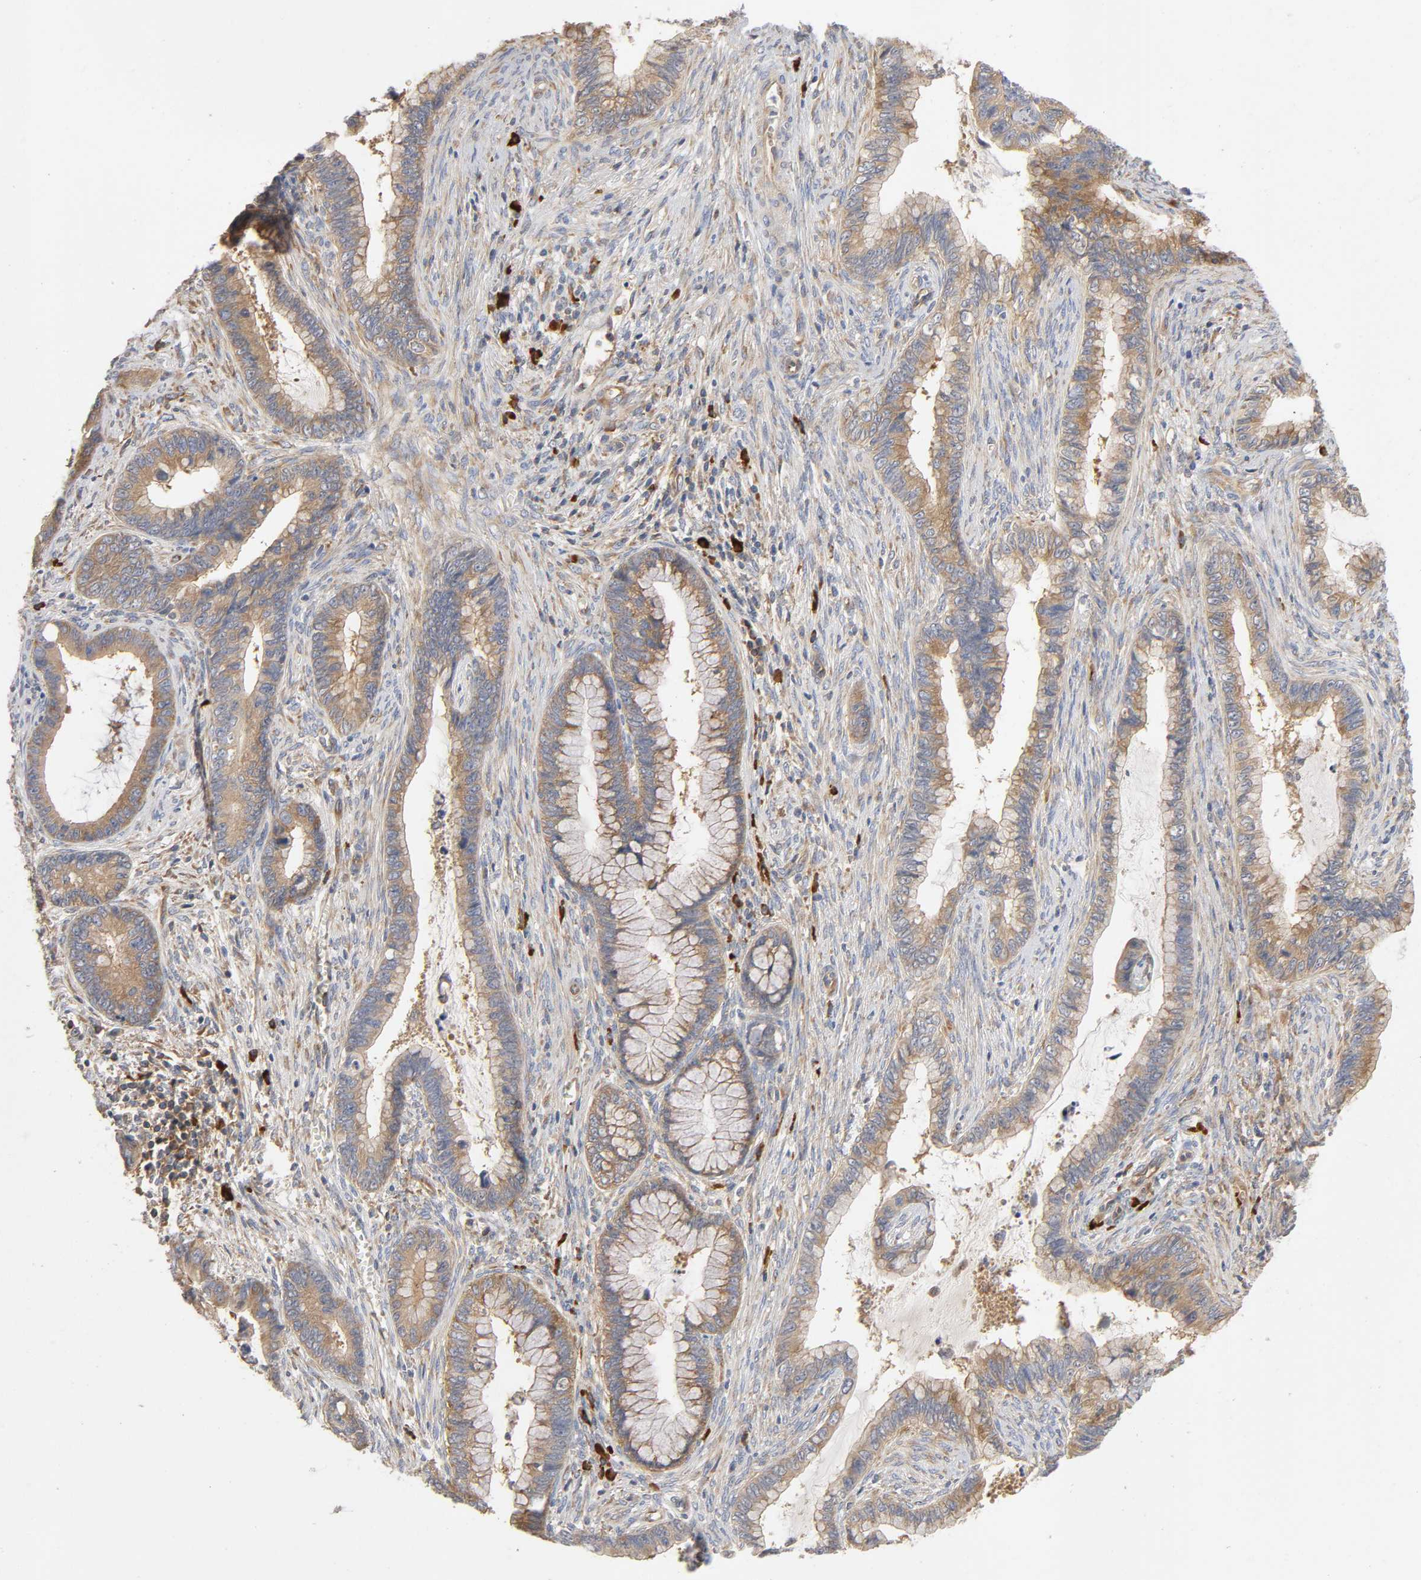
{"staining": {"intensity": "moderate", "quantity": ">75%", "location": "cytoplasmic/membranous"}, "tissue": "cervical cancer", "cell_type": "Tumor cells", "image_type": "cancer", "snomed": [{"axis": "morphology", "description": "Adenocarcinoma, NOS"}, {"axis": "topography", "description": "Cervix"}], "caption": "Cervical cancer stained with IHC displays moderate cytoplasmic/membranous positivity in approximately >75% of tumor cells.", "gene": "SCHIP1", "patient": {"sex": "female", "age": 44}}